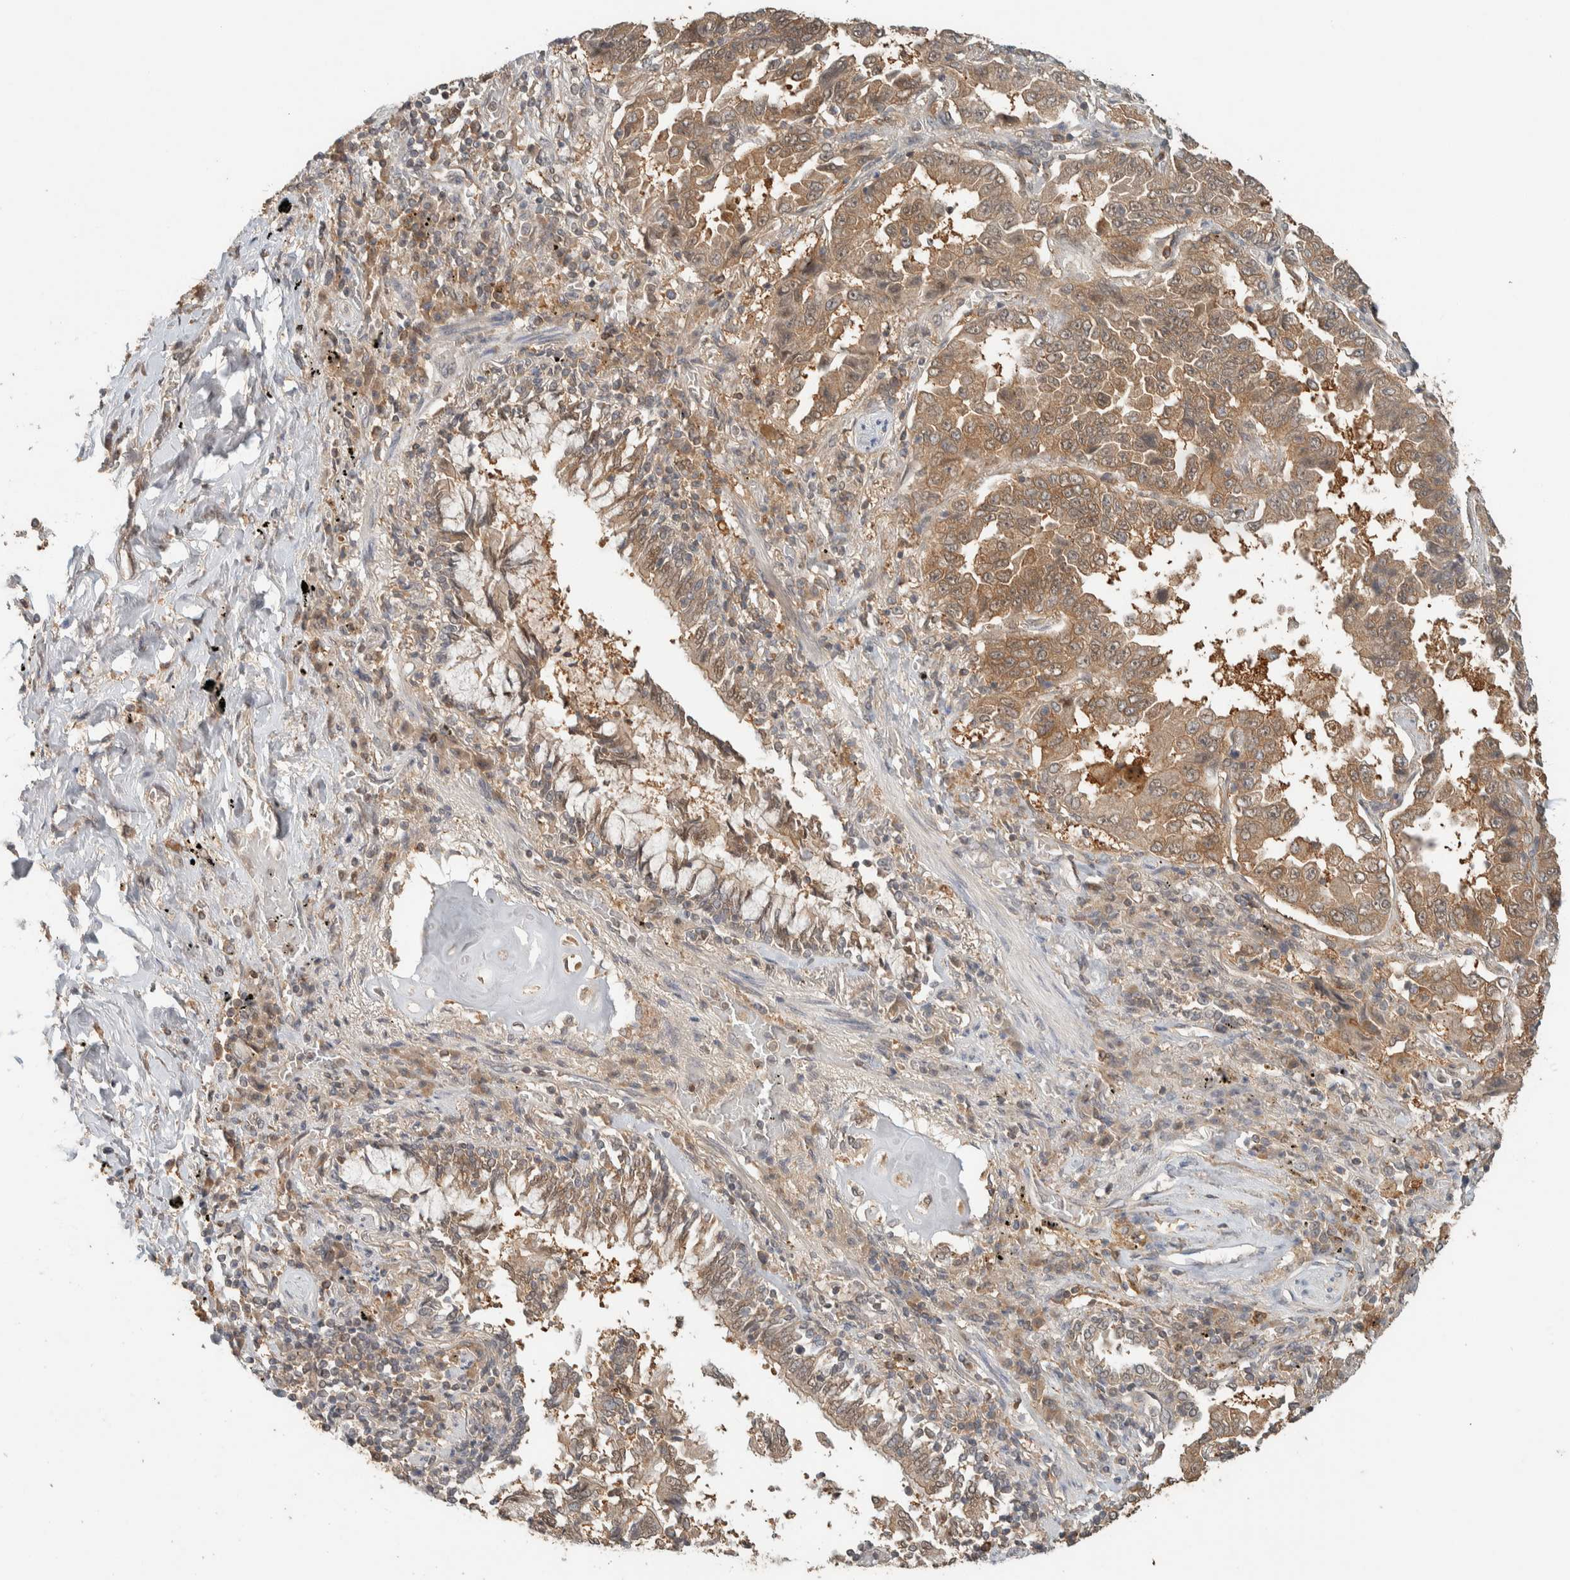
{"staining": {"intensity": "moderate", "quantity": ">75%", "location": "cytoplasmic/membranous,nuclear"}, "tissue": "lung cancer", "cell_type": "Tumor cells", "image_type": "cancer", "snomed": [{"axis": "morphology", "description": "Adenocarcinoma, NOS"}, {"axis": "topography", "description": "Lung"}], "caption": "Immunohistochemical staining of human lung cancer (adenocarcinoma) shows medium levels of moderate cytoplasmic/membranous and nuclear protein positivity in about >75% of tumor cells. (brown staining indicates protein expression, while blue staining denotes nuclei).", "gene": "ZNF567", "patient": {"sex": "female", "age": 51}}